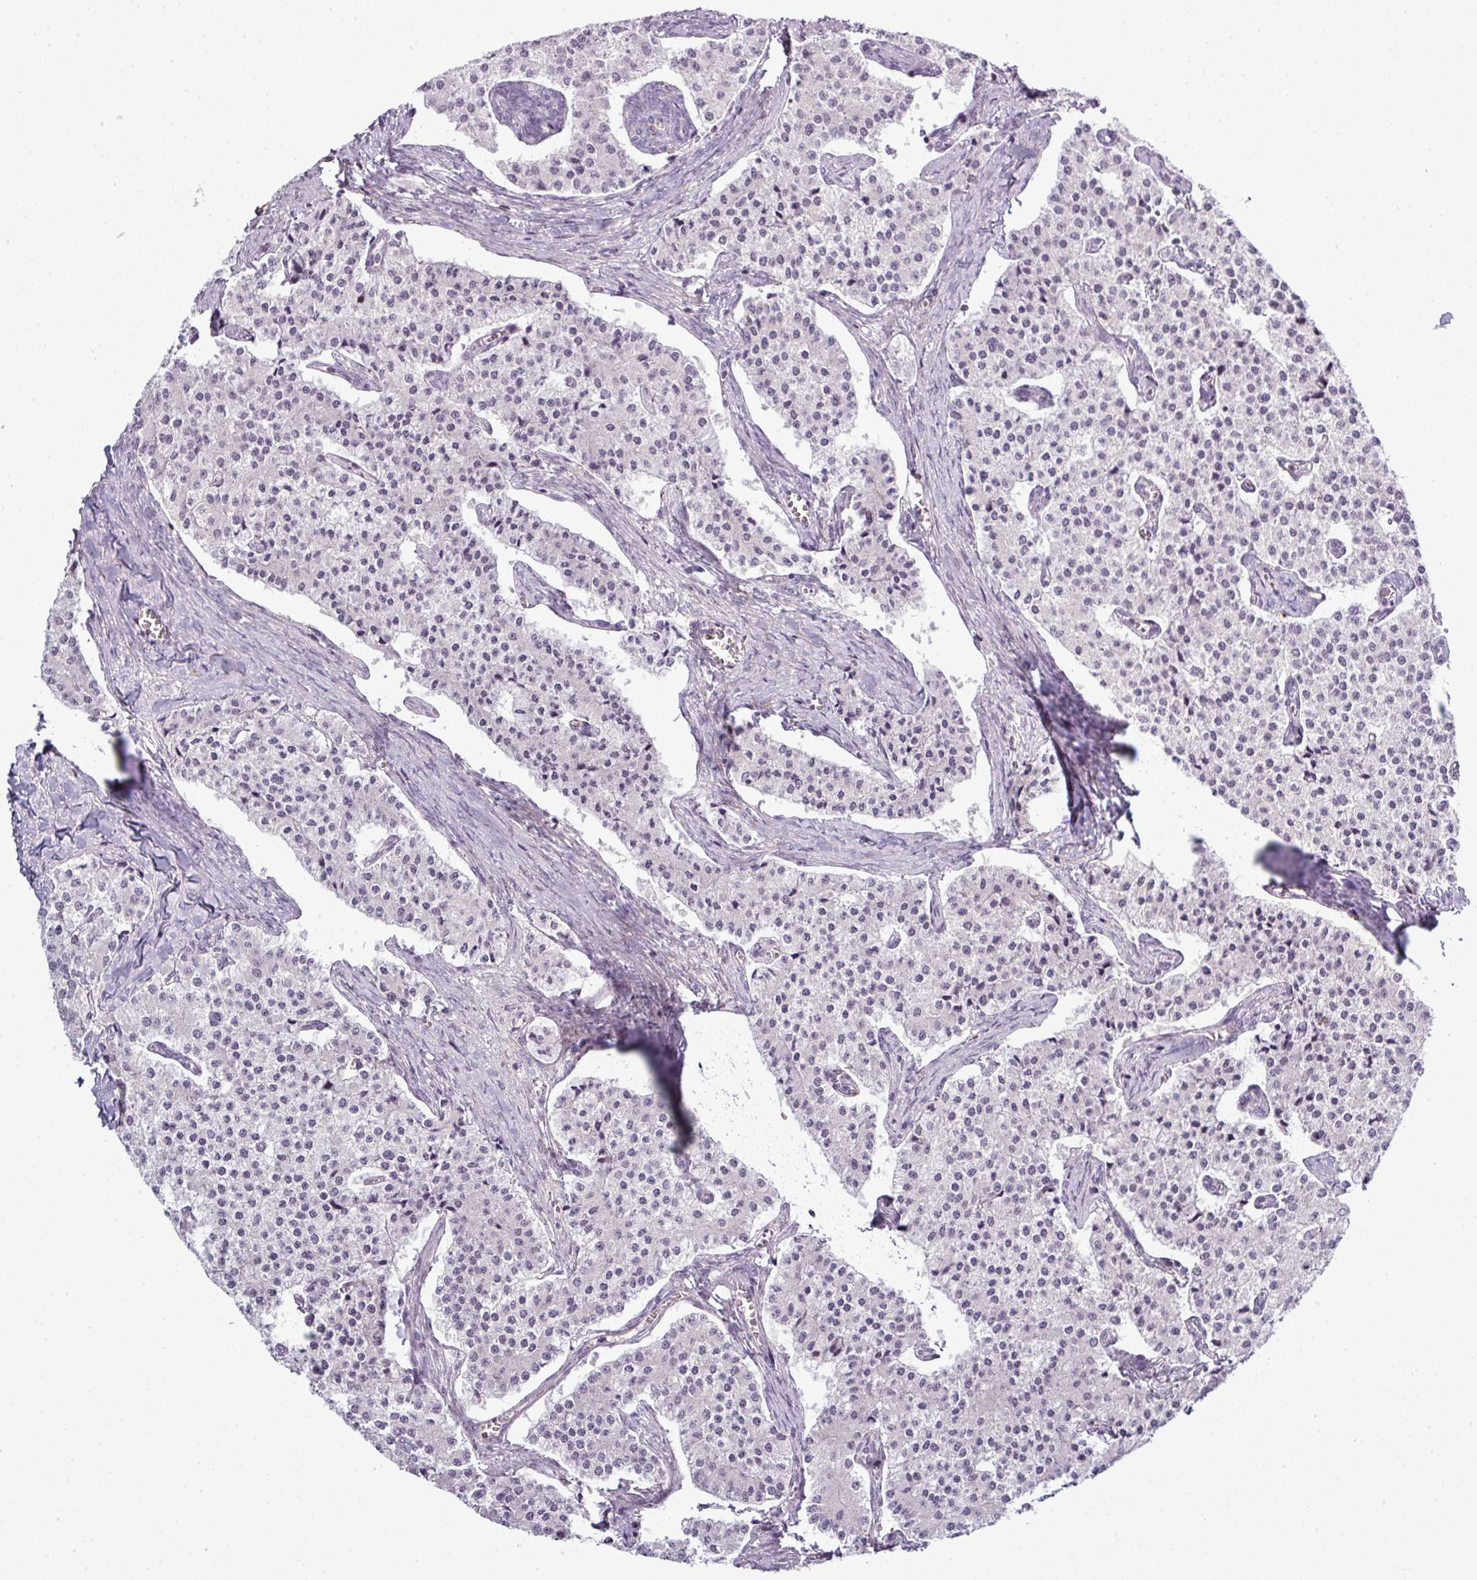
{"staining": {"intensity": "negative", "quantity": "none", "location": "none"}, "tissue": "carcinoid", "cell_type": "Tumor cells", "image_type": "cancer", "snomed": [{"axis": "morphology", "description": "Carcinoid, malignant, NOS"}, {"axis": "topography", "description": "Colon"}], "caption": "A histopathology image of human carcinoid is negative for staining in tumor cells.", "gene": "ZNF688", "patient": {"sex": "female", "age": 52}}